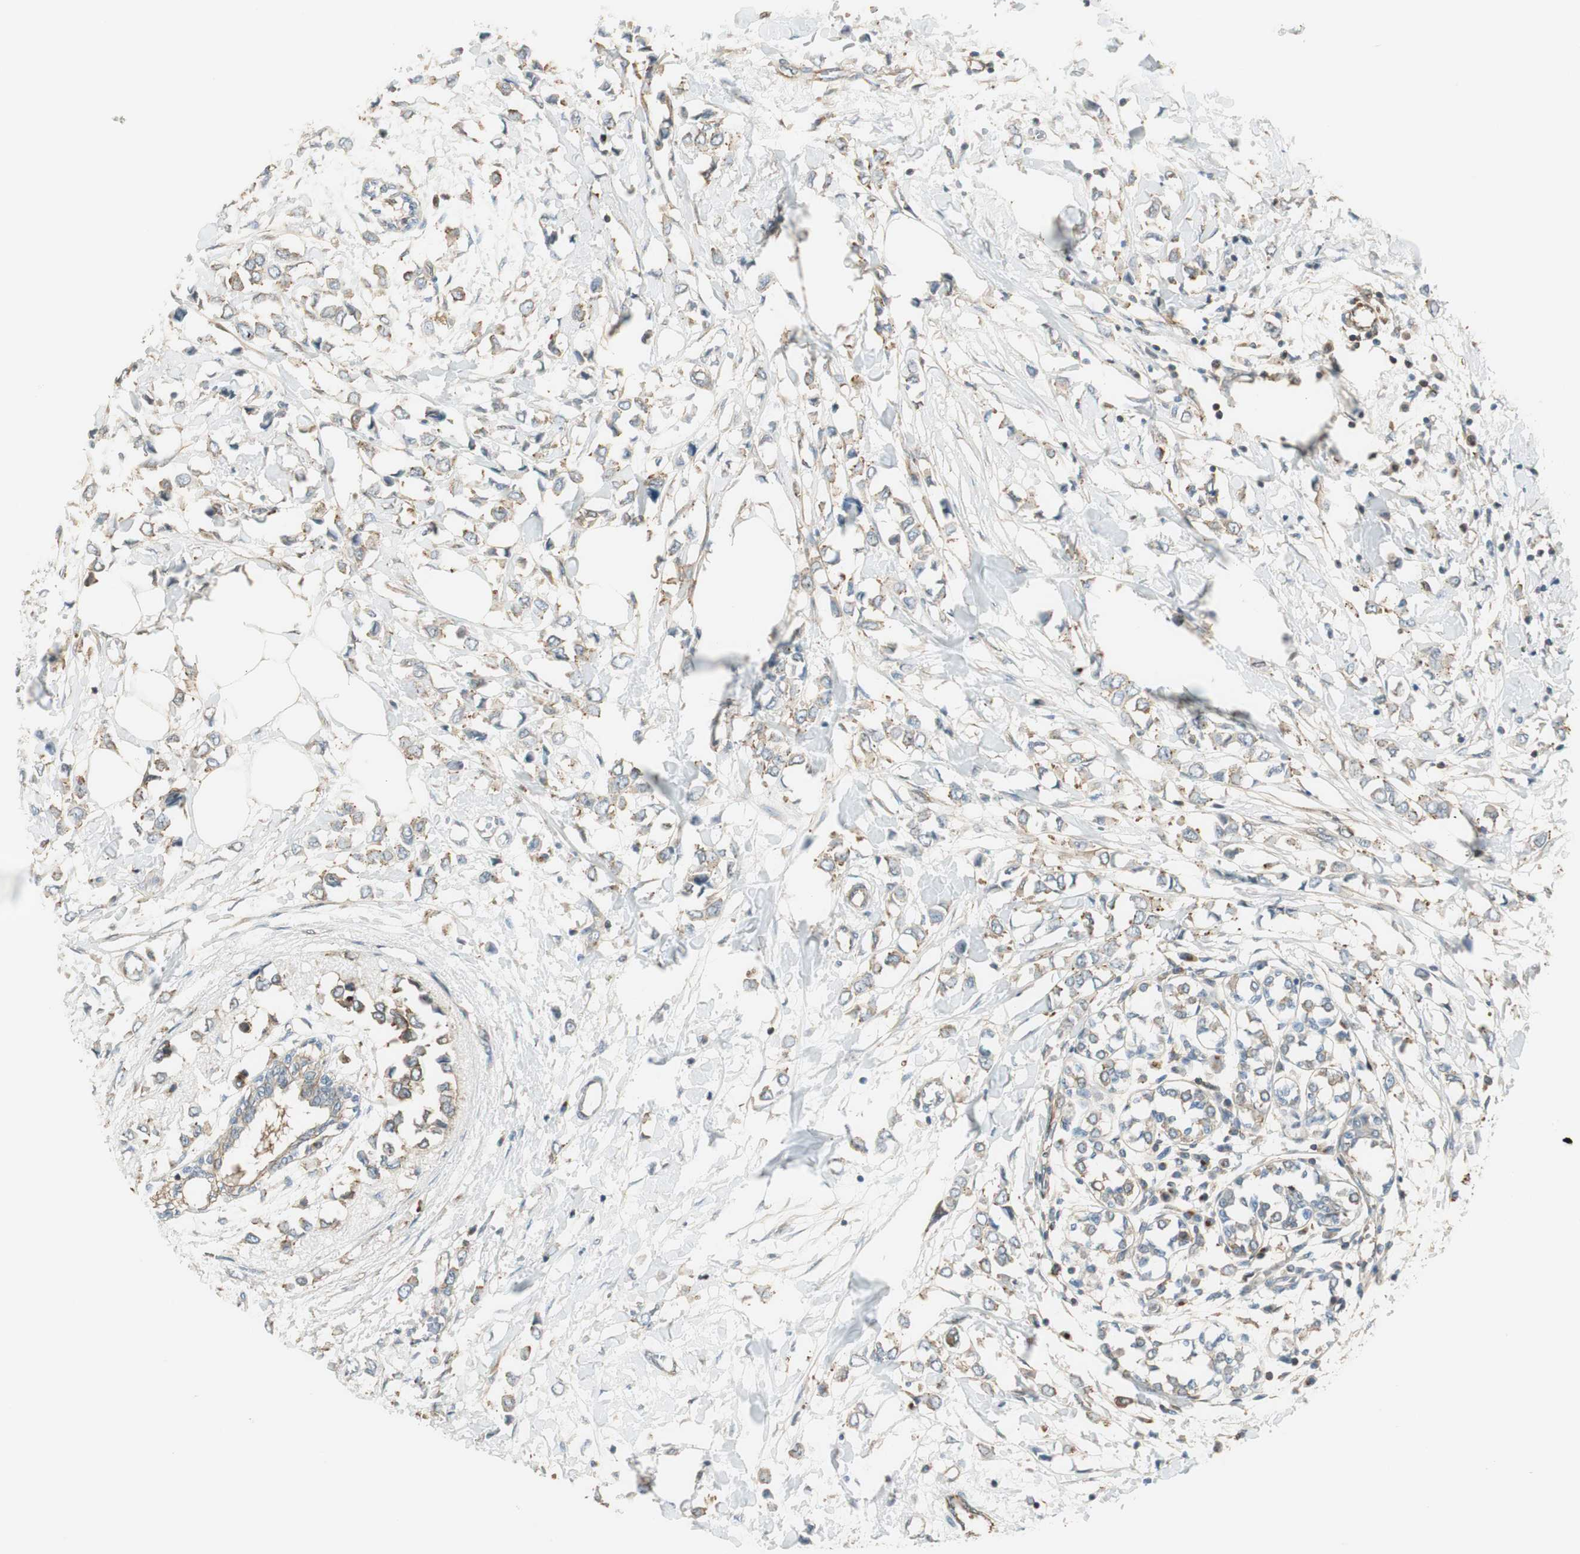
{"staining": {"intensity": "moderate", "quantity": ">75%", "location": "cytoplasmic/membranous"}, "tissue": "breast cancer", "cell_type": "Tumor cells", "image_type": "cancer", "snomed": [{"axis": "morphology", "description": "Lobular carcinoma"}, {"axis": "topography", "description": "Breast"}], "caption": "Brown immunohistochemical staining in human breast cancer shows moderate cytoplasmic/membranous staining in about >75% of tumor cells.", "gene": "PI4K2B", "patient": {"sex": "female", "age": 51}}